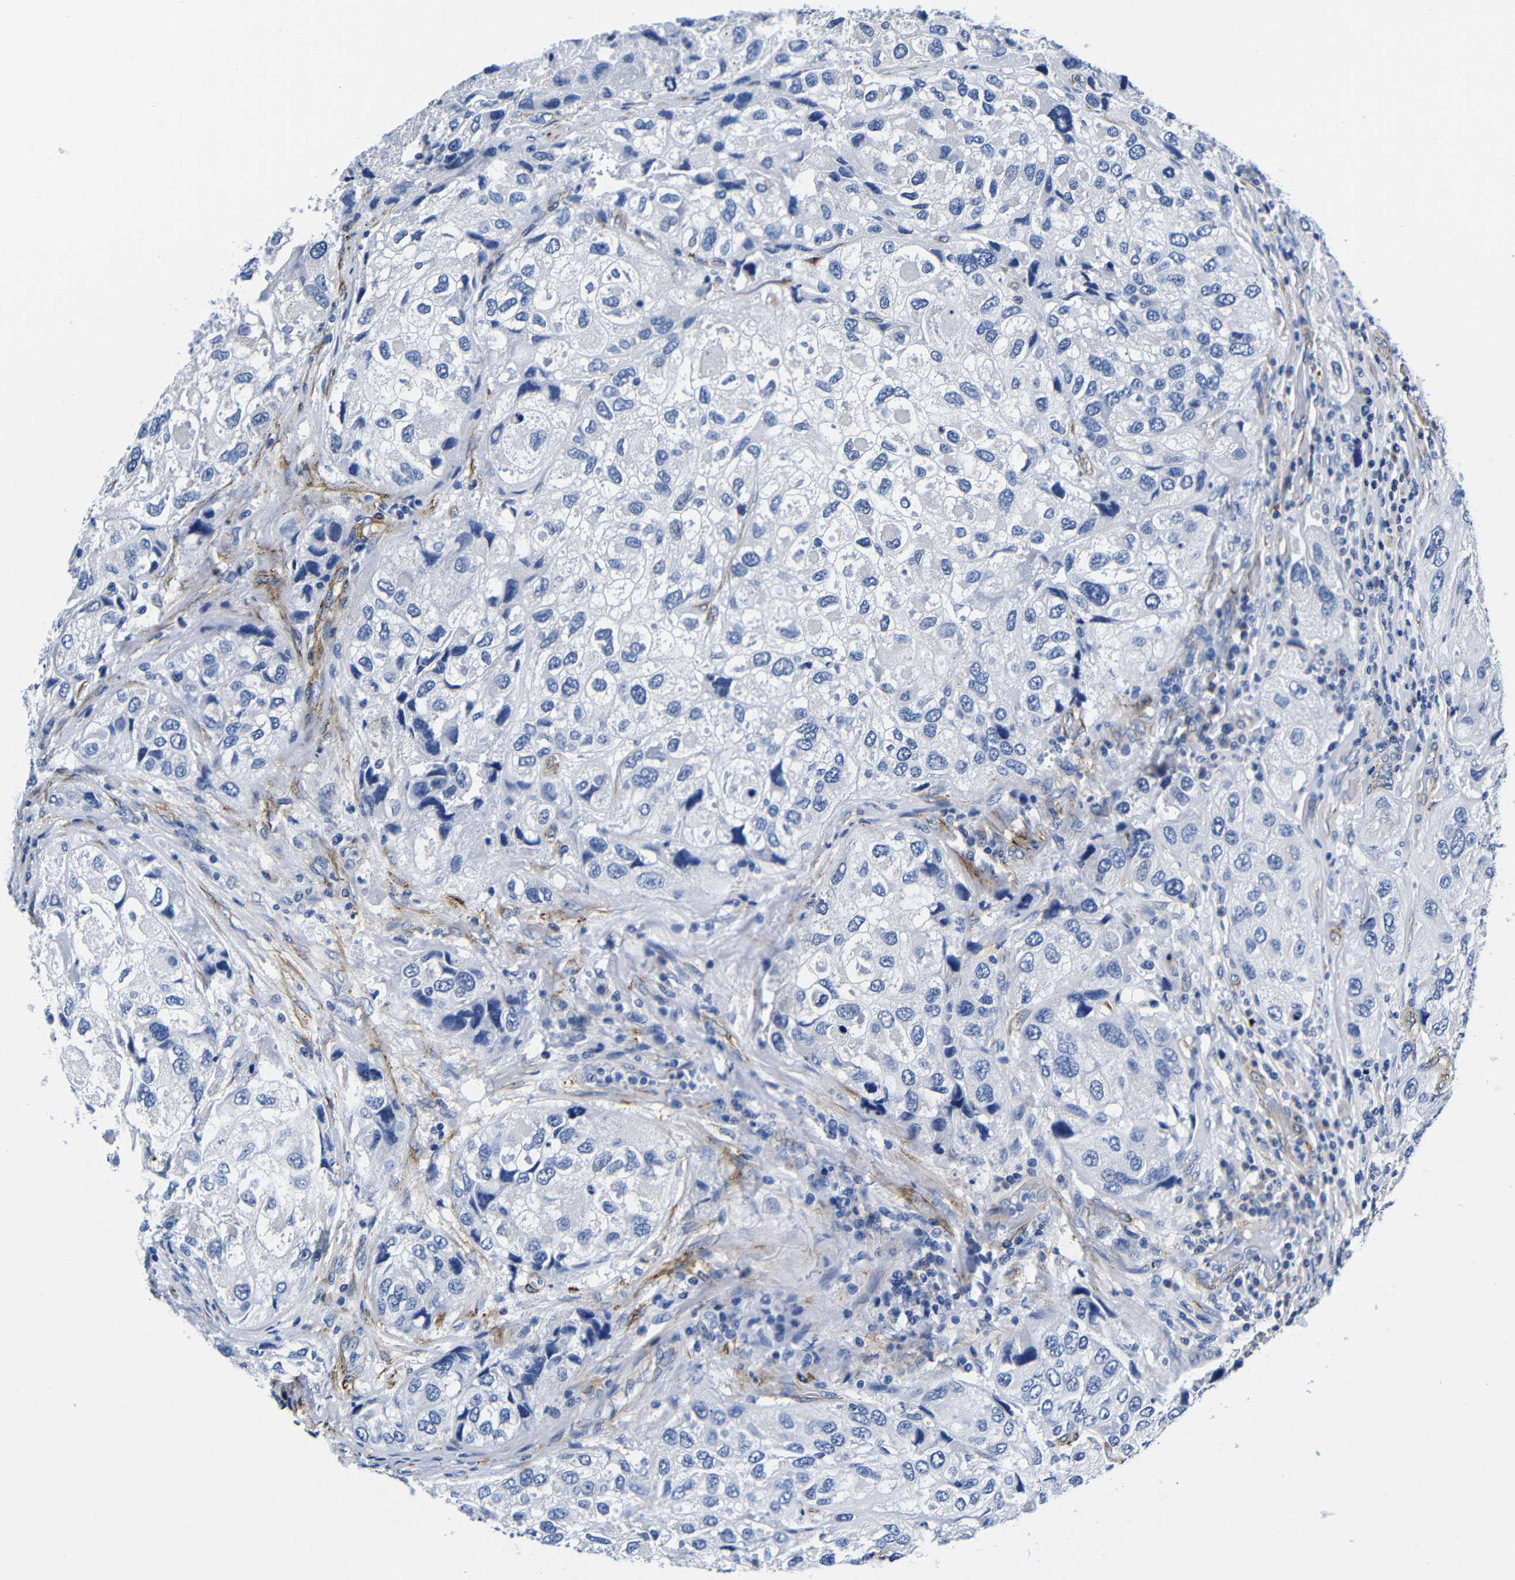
{"staining": {"intensity": "negative", "quantity": "none", "location": "none"}, "tissue": "urothelial cancer", "cell_type": "Tumor cells", "image_type": "cancer", "snomed": [{"axis": "morphology", "description": "Urothelial carcinoma, High grade"}, {"axis": "topography", "description": "Urinary bladder"}], "caption": "This is an IHC image of urothelial cancer. There is no positivity in tumor cells.", "gene": "LRIG1", "patient": {"sex": "female", "age": 64}}